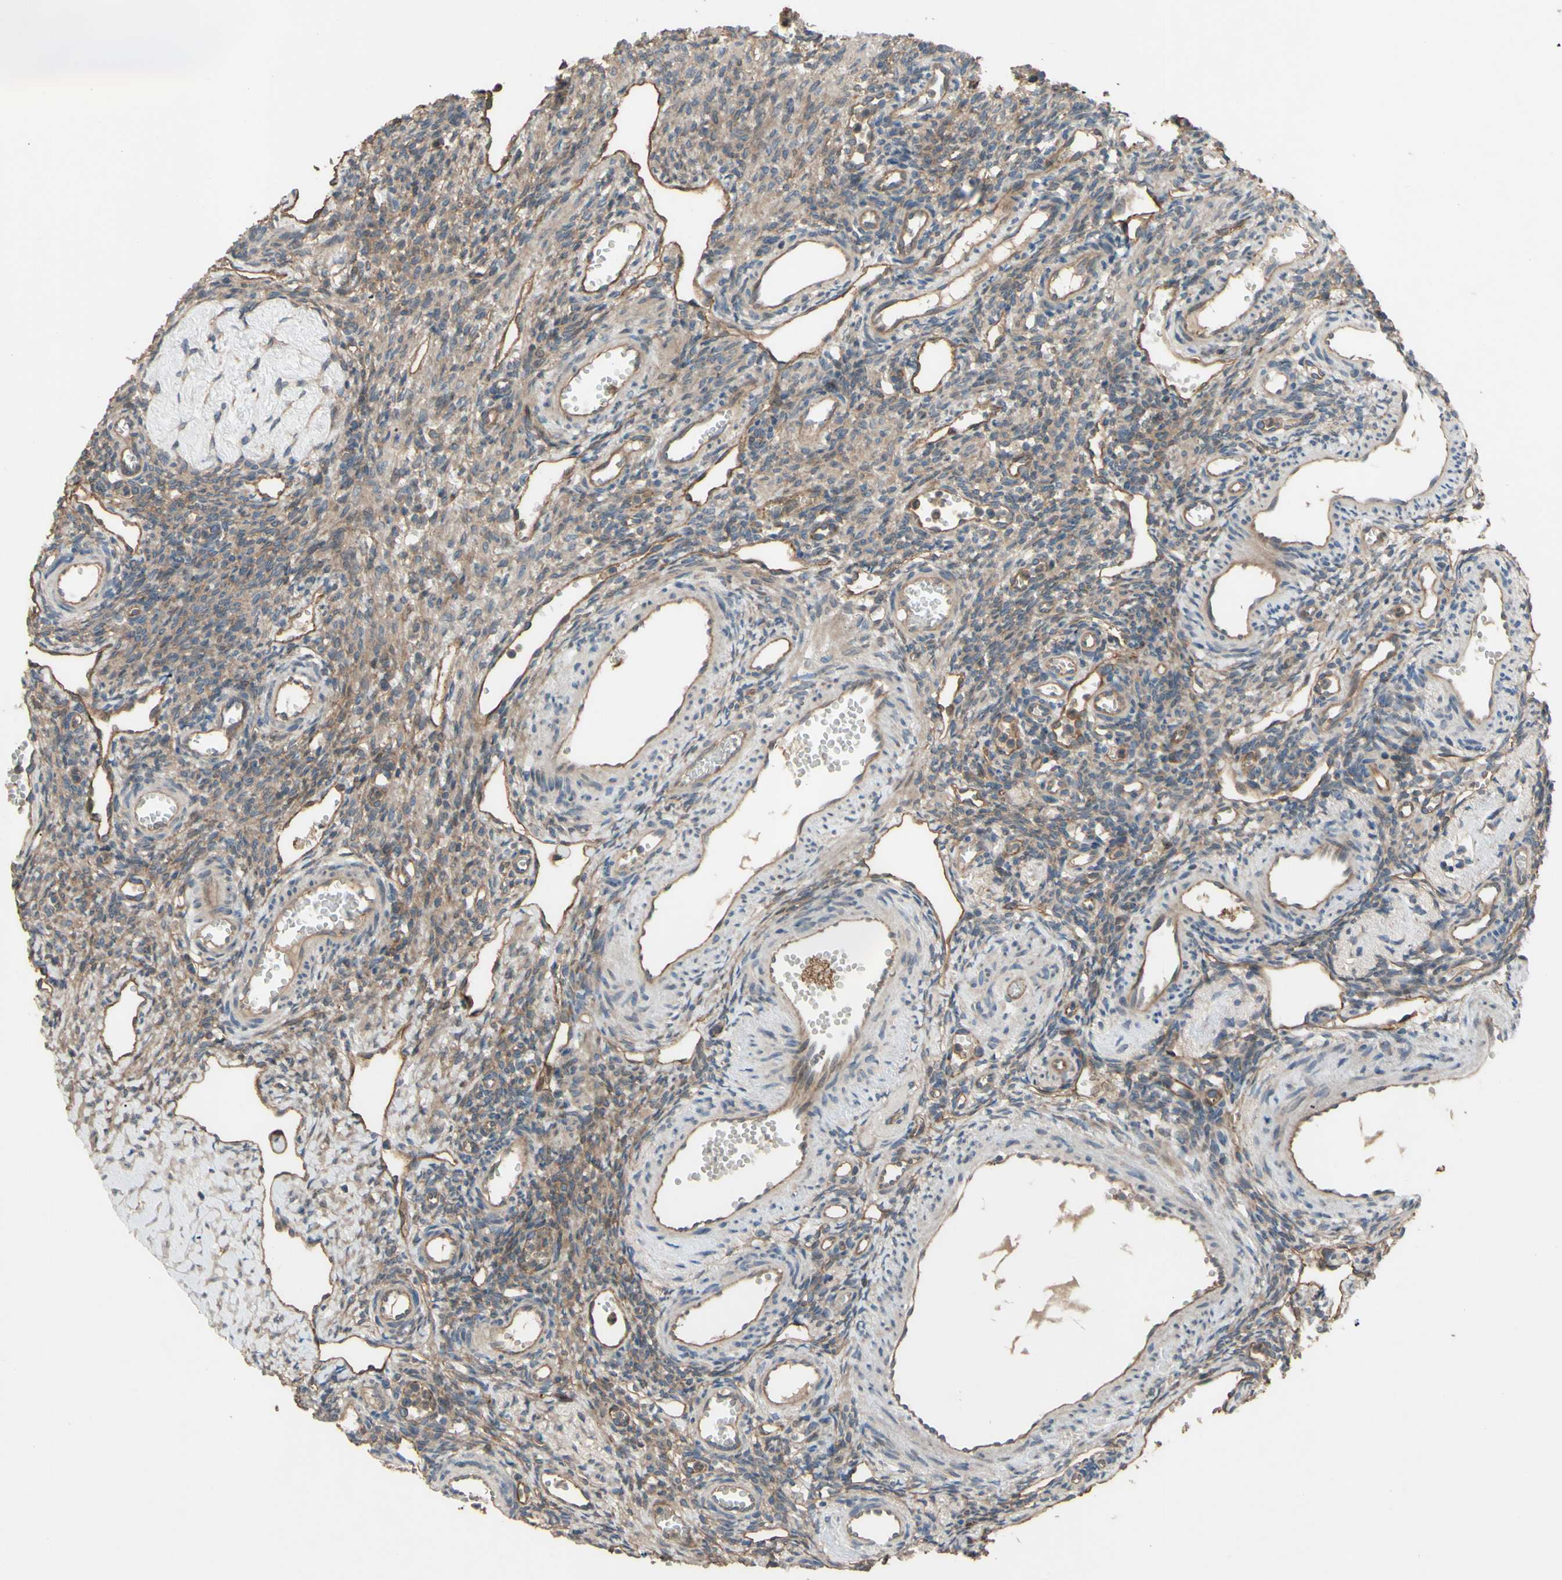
{"staining": {"intensity": "moderate", "quantity": "25%-75%", "location": "cytoplasmic/membranous"}, "tissue": "ovary", "cell_type": "Ovarian stroma cells", "image_type": "normal", "snomed": [{"axis": "morphology", "description": "Normal tissue, NOS"}, {"axis": "topography", "description": "Ovary"}], "caption": "Ovarian stroma cells show medium levels of moderate cytoplasmic/membranous positivity in about 25%-75% of cells in unremarkable ovary.", "gene": "SHROOM4", "patient": {"sex": "female", "age": 33}}